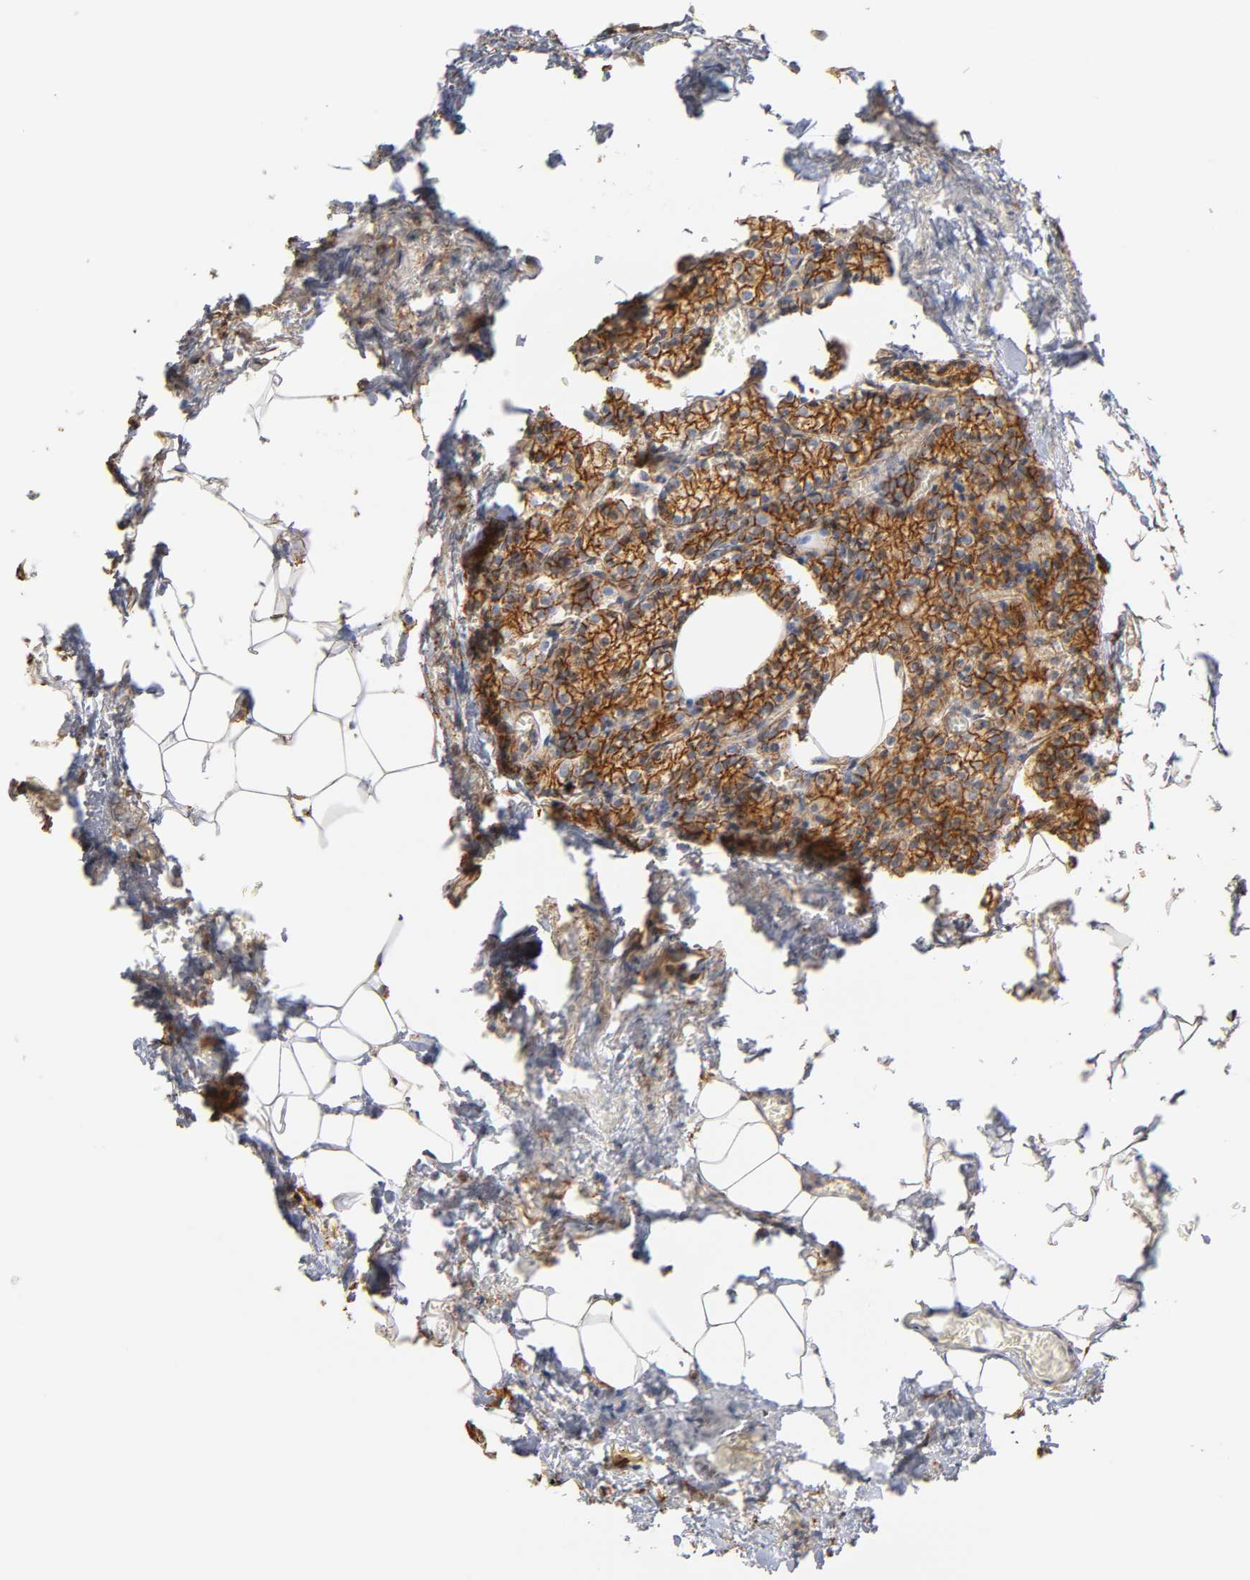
{"staining": {"intensity": "strong", "quantity": ">75%", "location": "cytoplasmic/membranous"}, "tissue": "parathyroid gland", "cell_type": "Glandular cells", "image_type": "normal", "snomed": [{"axis": "morphology", "description": "Normal tissue, NOS"}, {"axis": "topography", "description": "Parathyroid gland"}], "caption": "Glandular cells exhibit strong cytoplasmic/membranous expression in approximately >75% of cells in normal parathyroid gland.", "gene": "SPTAN1", "patient": {"sex": "female", "age": 60}}